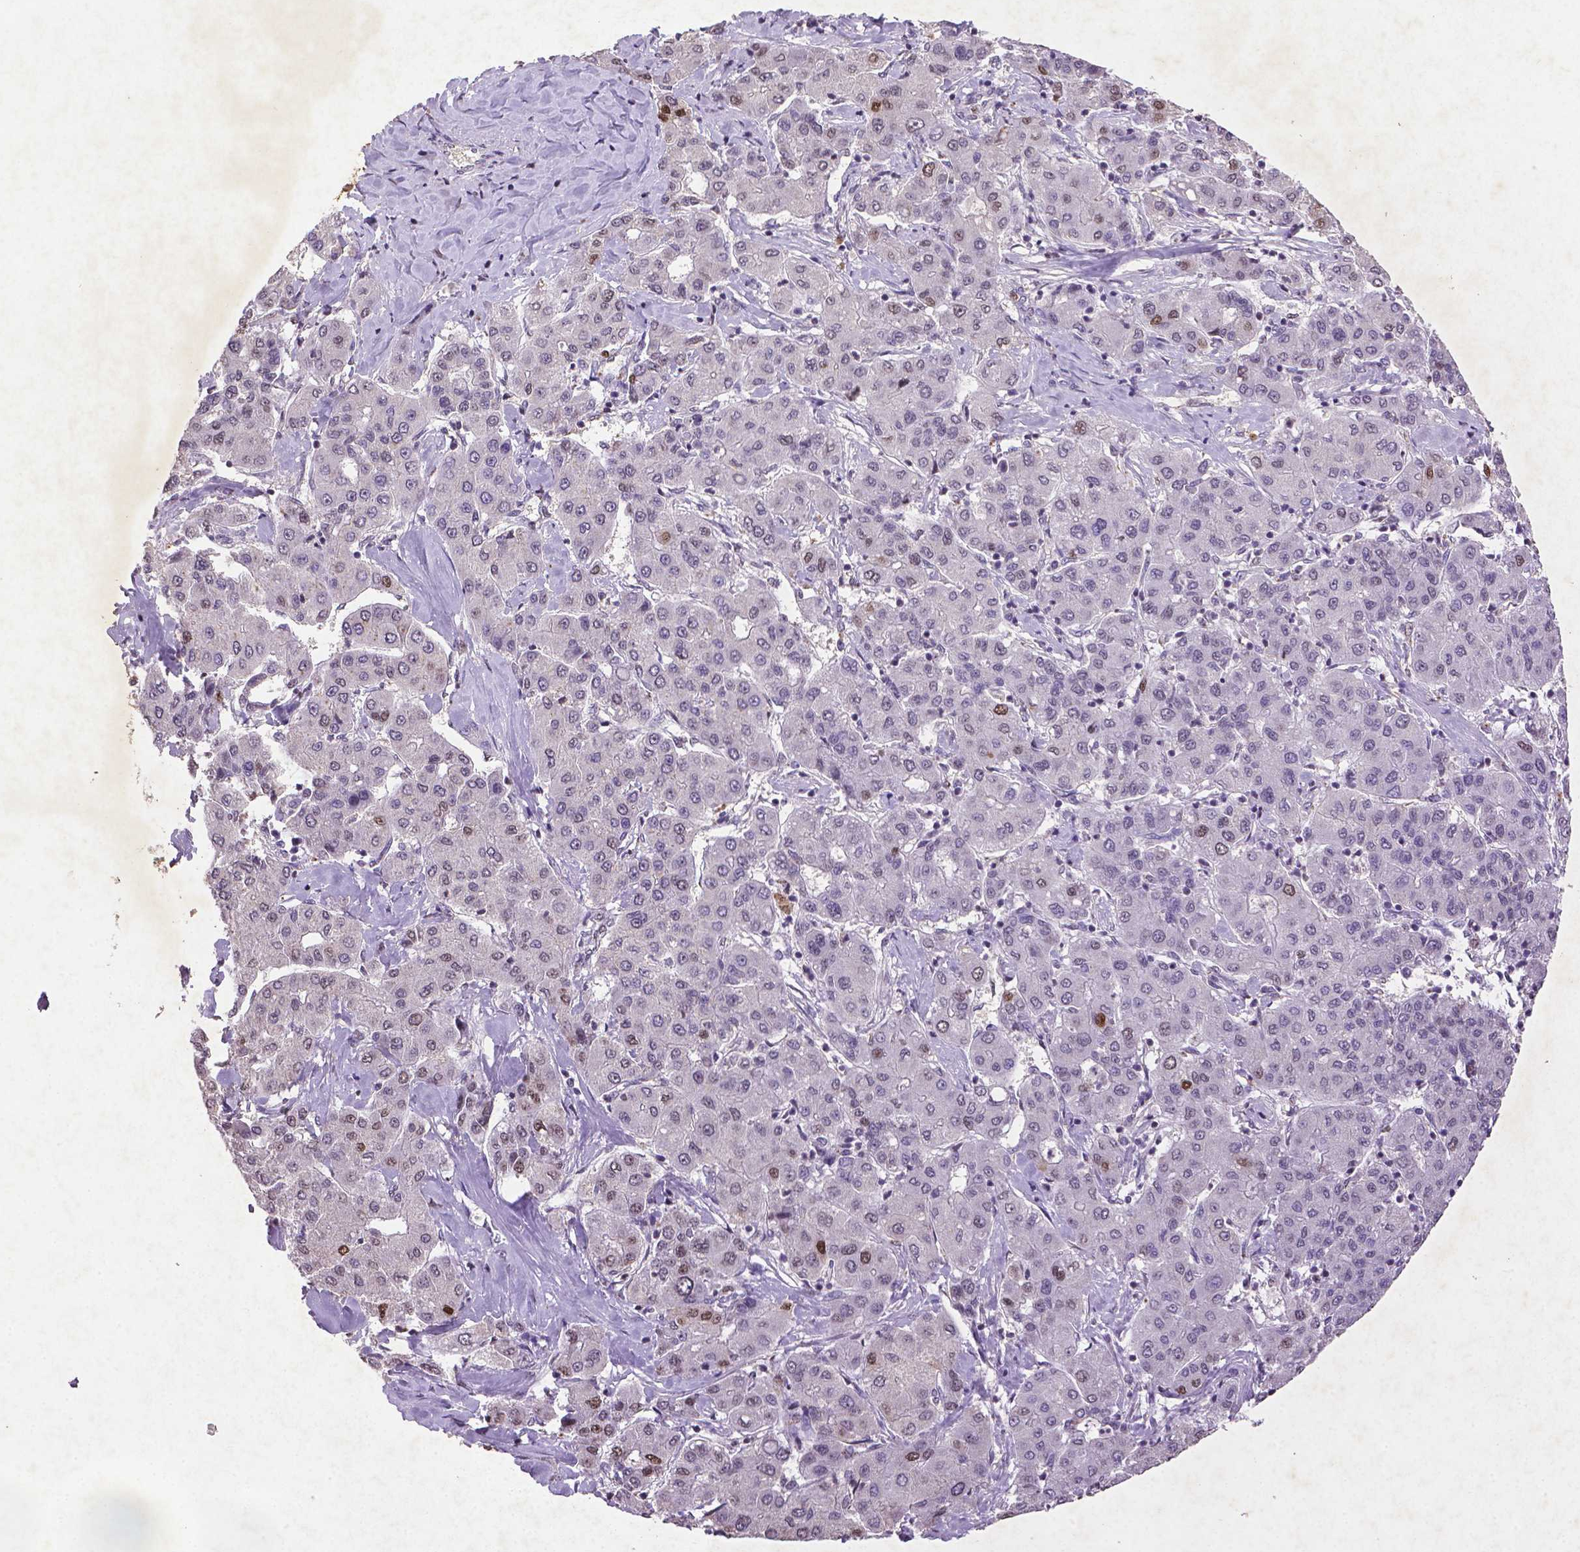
{"staining": {"intensity": "strong", "quantity": "<25%", "location": "nuclear"}, "tissue": "liver cancer", "cell_type": "Tumor cells", "image_type": "cancer", "snomed": [{"axis": "morphology", "description": "Carcinoma, Hepatocellular, NOS"}, {"axis": "topography", "description": "Liver"}], "caption": "IHC (DAB (3,3'-diaminobenzidine)) staining of human hepatocellular carcinoma (liver) shows strong nuclear protein expression in approximately <25% of tumor cells.", "gene": "CDKN1A", "patient": {"sex": "male", "age": 65}}